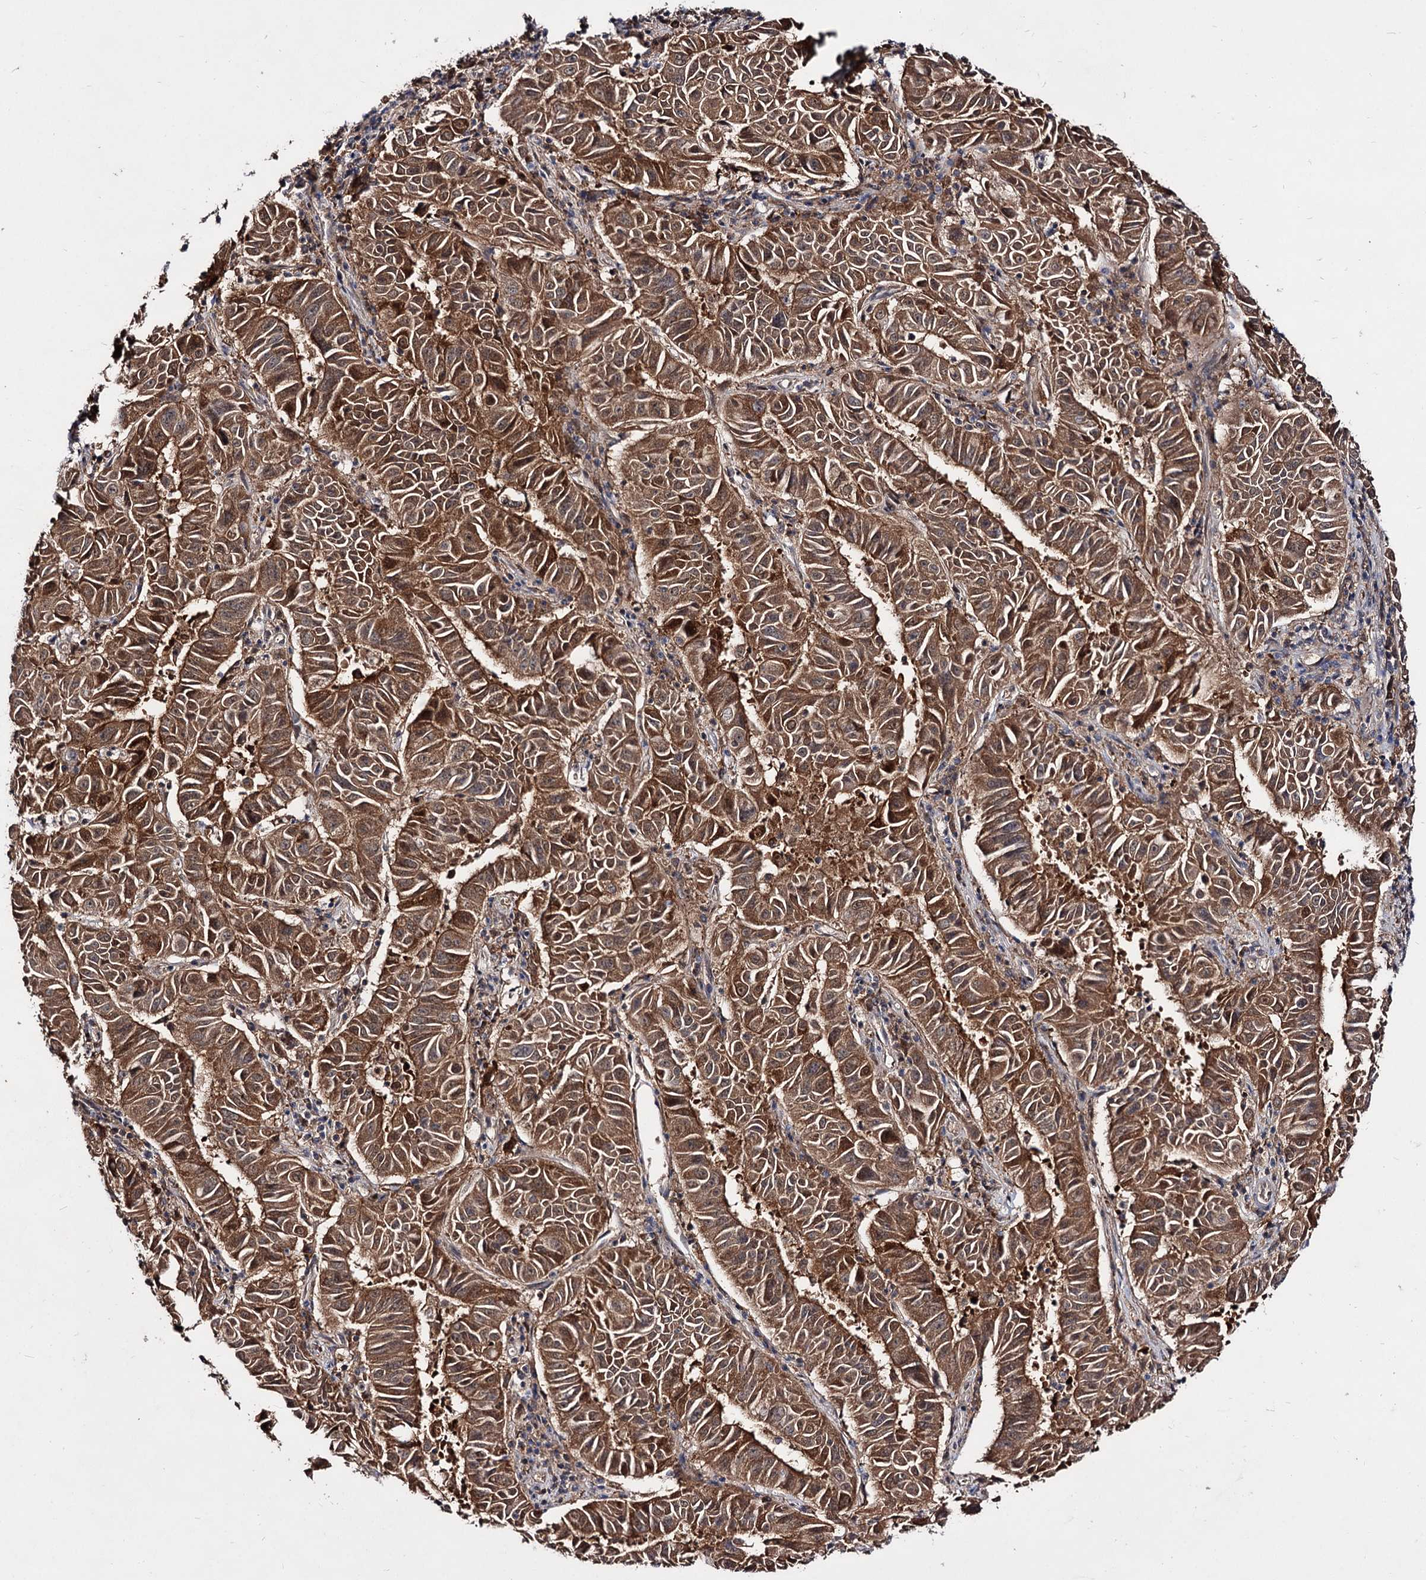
{"staining": {"intensity": "moderate", "quantity": ">75%", "location": "cytoplasmic/membranous"}, "tissue": "pancreatic cancer", "cell_type": "Tumor cells", "image_type": "cancer", "snomed": [{"axis": "morphology", "description": "Adenocarcinoma, NOS"}, {"axis": "topography", "description": "Pancreas"}], "caption": "Moderate cytoplasmic/membranous protein positivity is seen in about >75% of tumor cells in pancreatic adenocarcinoma.", "gene": "ACTR6", "patient": {"sex": "male", "age": 63}}